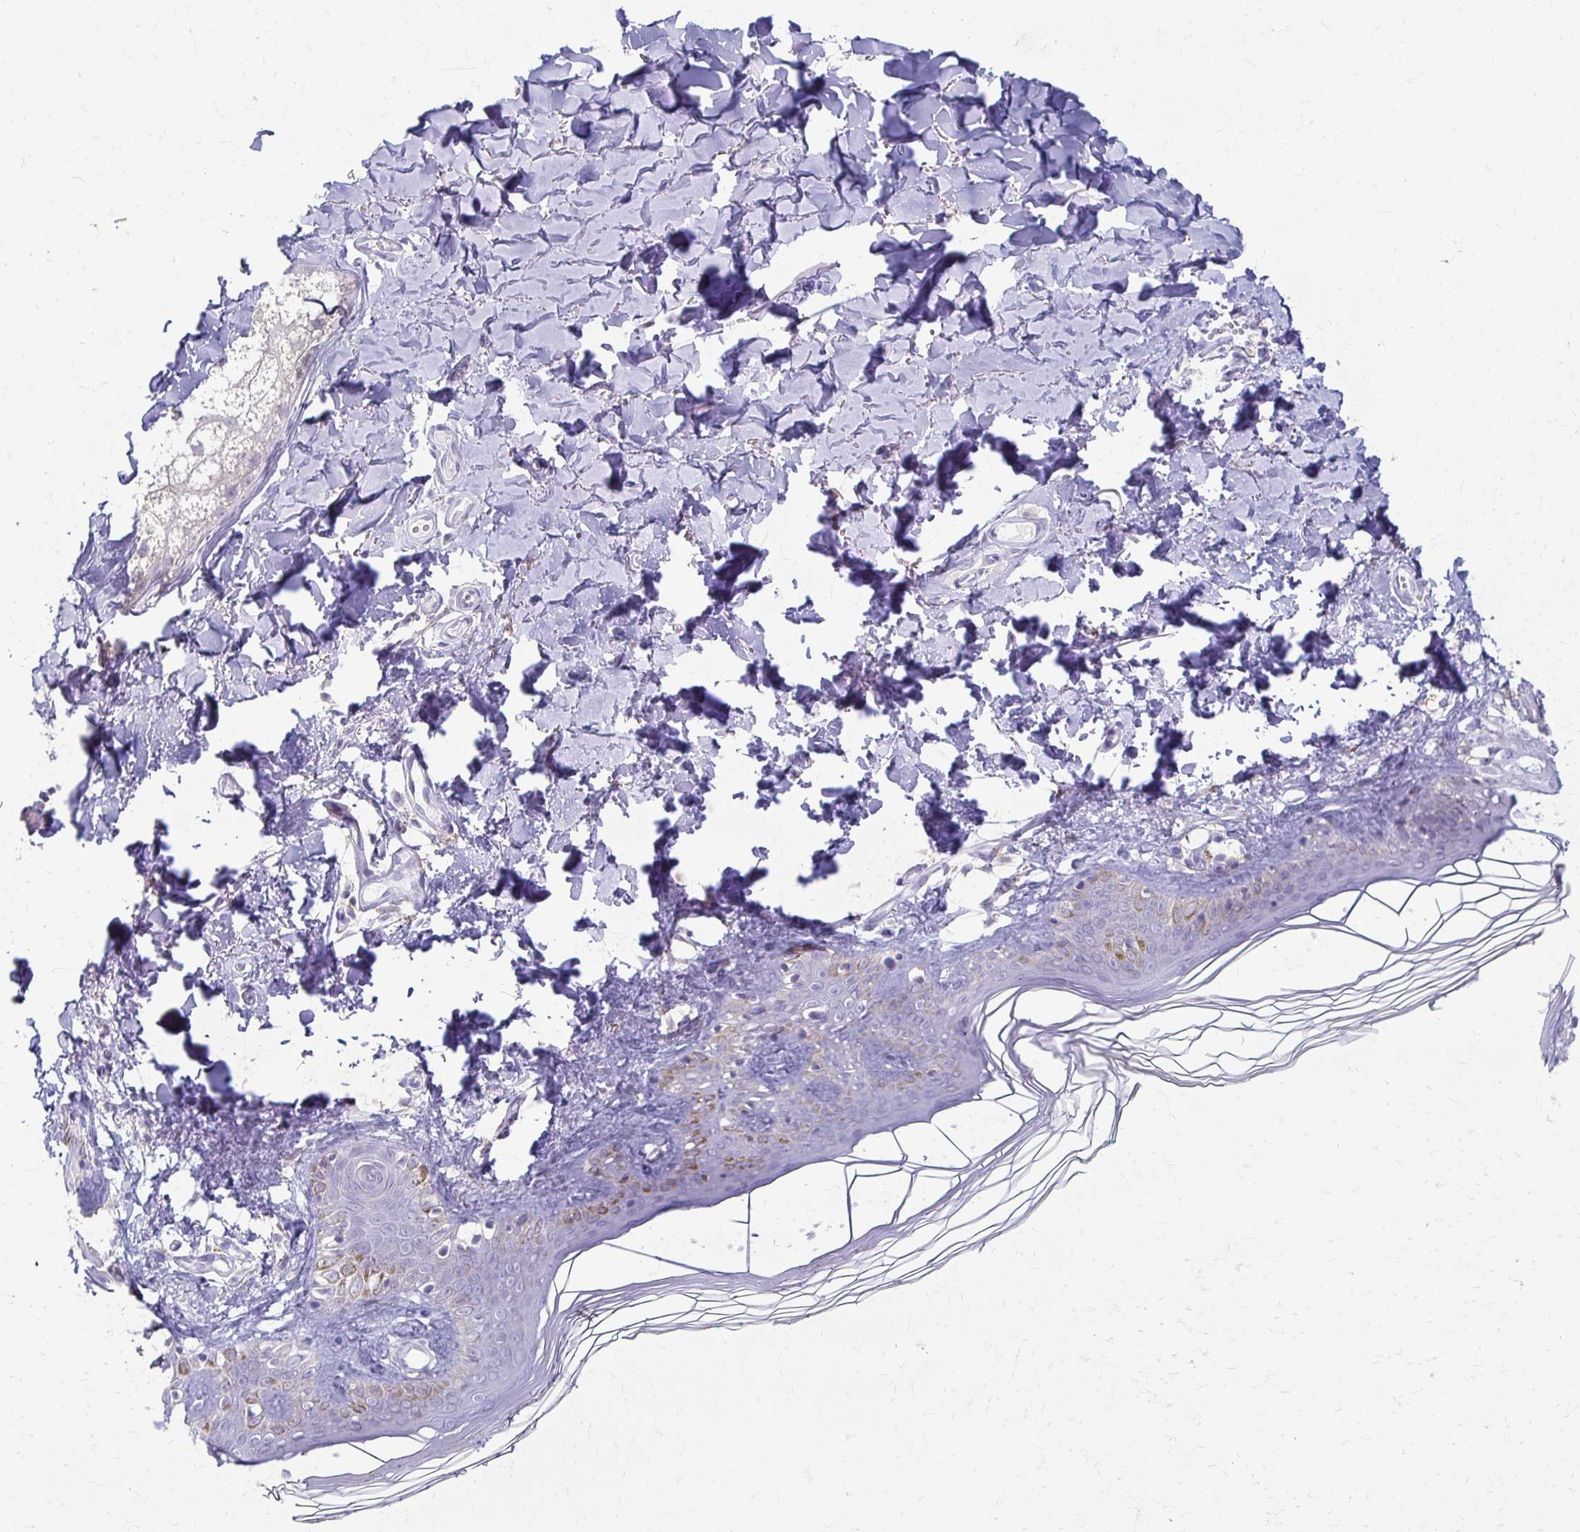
{"staining": {"intensity": "negative", "quantity": "none", "location": "none"}, "tissue": "skin", "cell_type": "Fibroblasts", "image_type": "normal", "snomed": [{"axis": "morphology", "description": "Normal tissue, NOS"}, {"axis": "topography", "description": "Skin"}, {"axis": "topography", "description": "Peripheral nerve tissue"}], "caption": "High power microscopy micrograph of an IHC image of normal skin, revealing no significant expression in fibroblasts. Nuclei are stained in blue.", "gene": "FCGR2A", "patient": {"sex": "female", "age": 45}}